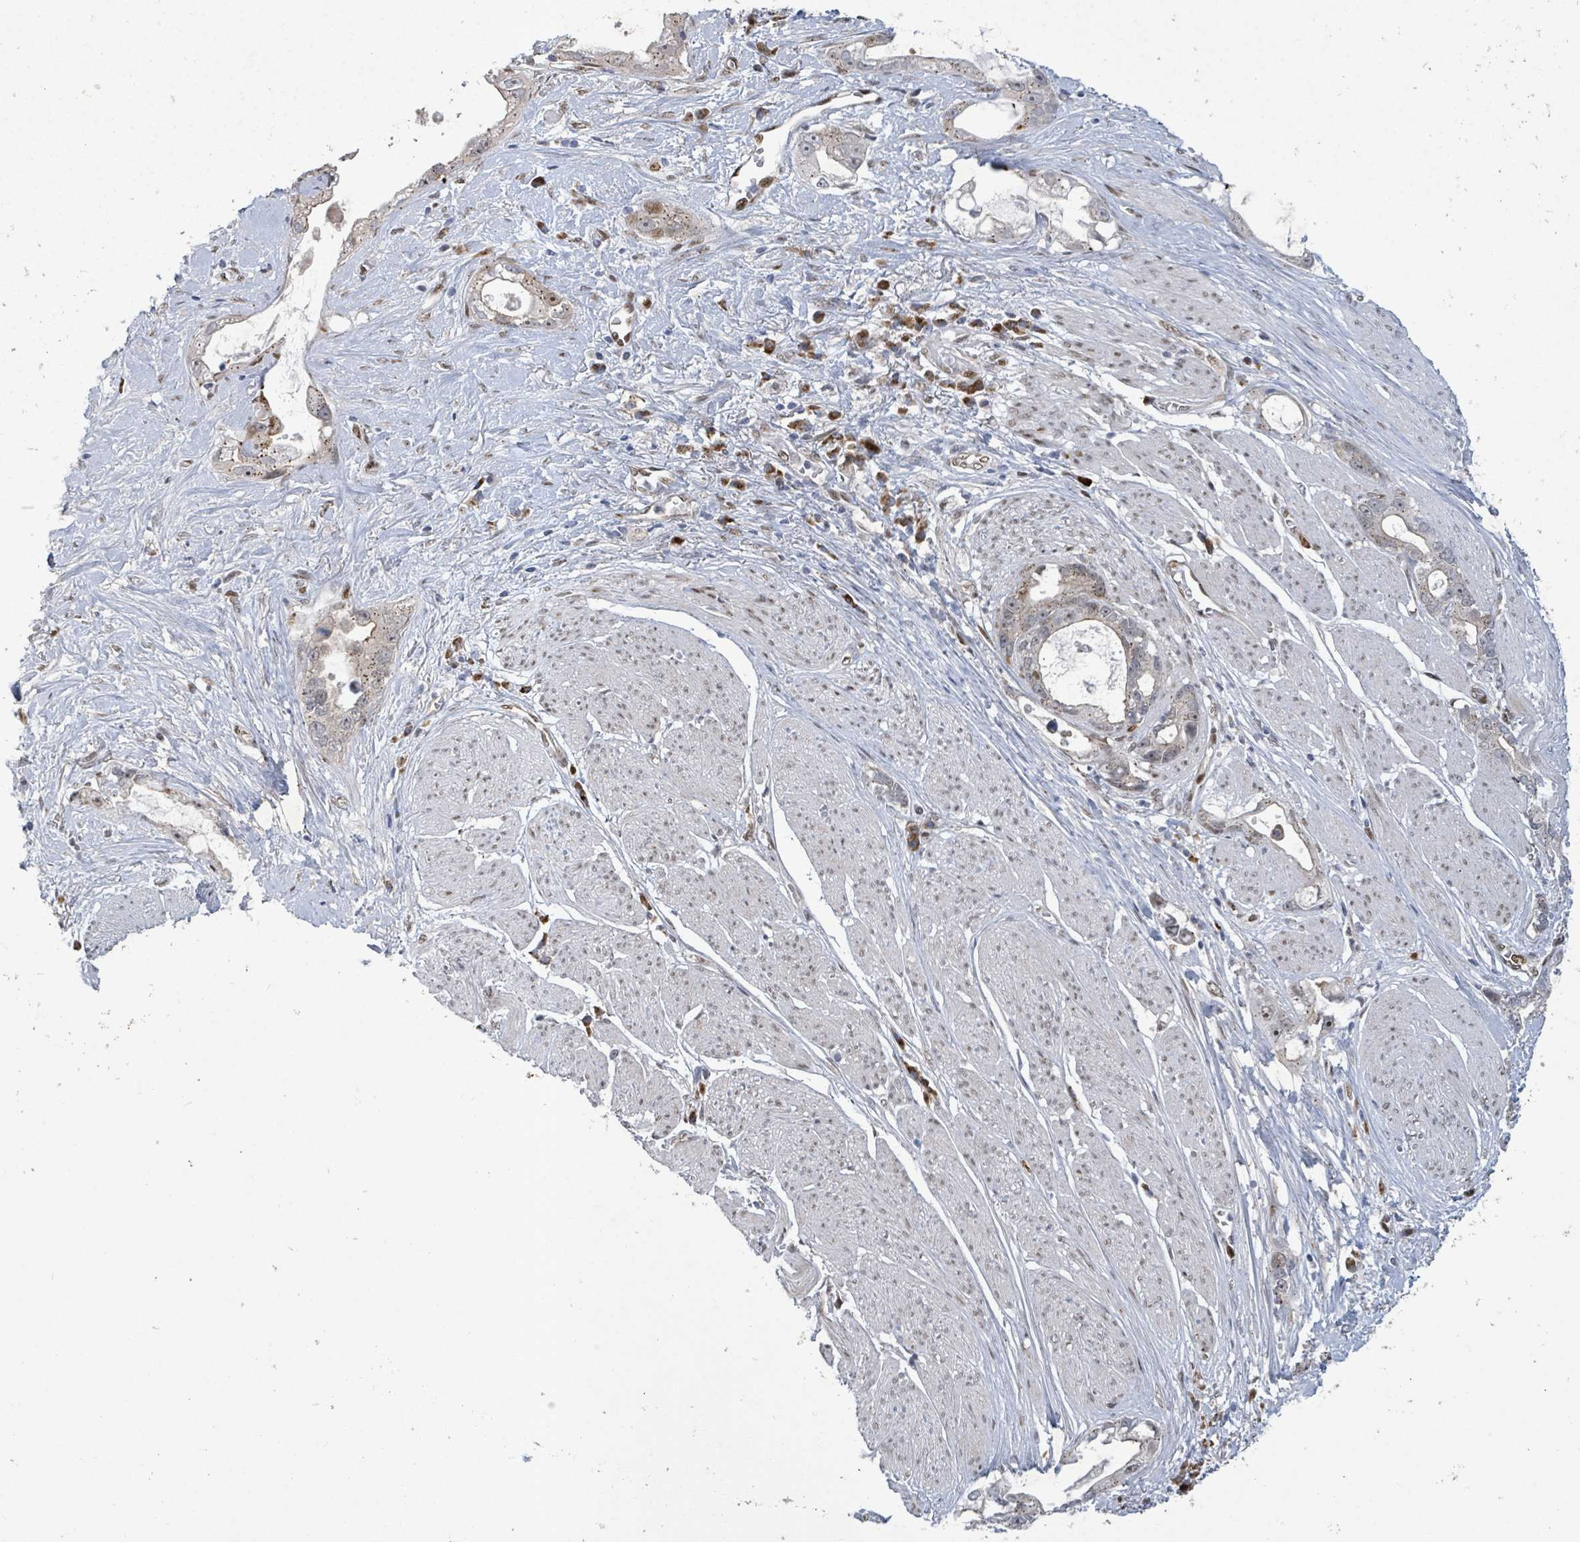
{"staining": {"intensity": "moderate", "quantity": "25%-75%", "location": "nuclear"}, "tissue": "stomach cancer", "cell_type": "Tumor cells", "image_type": "cancer", "snomed": [{"axis": "morphology", "description": "Adenocarcinoma, NOS"}, {"axis": "topography", "description": "Stomach"}], "caption": "Brown immunohistochemical staining in stomach cancer demonstrates moderate nuclear staining in about 25%-75% of tumor cells.", "gene": "TUSC1", "patient": {"sex": "male", "age": 55}}